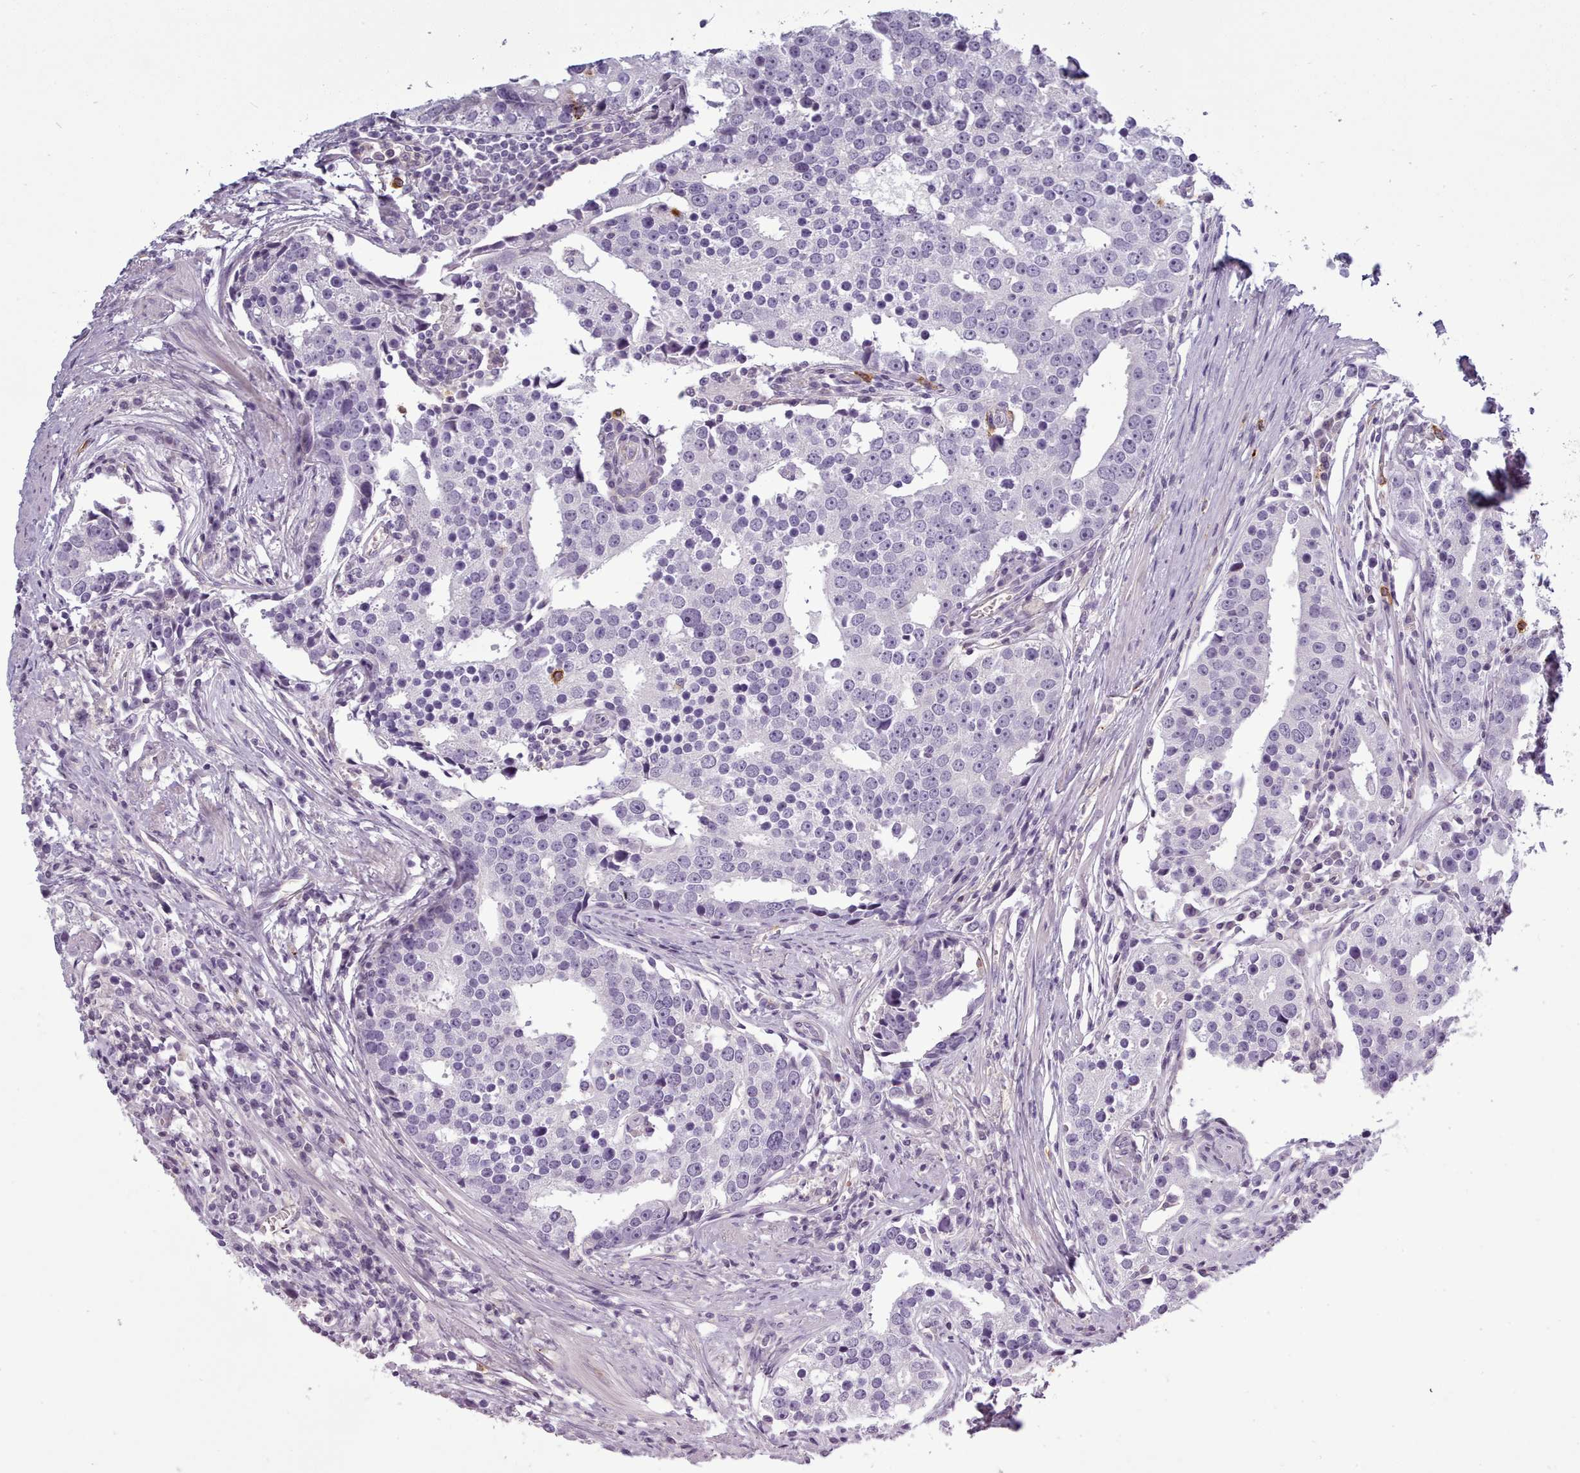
{"staining": {"intensity": "negative", "quantity": "none", "location": "none"}, "tissue": "prostate cancer", "cell_type": "Tumor cells", "image_type": "cancer", "snomed": [{"axis": "morphology", "description": "Adenocarcinoma, High grade"}, {"axis": "topography", "description": "Prostate"}], "caption": "A micrograph of human prostate cancer is negative for staining in tumor cells. The staining is performed using DAB brown chromogen with nuclei counter-stained in using hematoxylin.", "gene": "NDST2", "patient": {"sex": "male", "age": 71}}